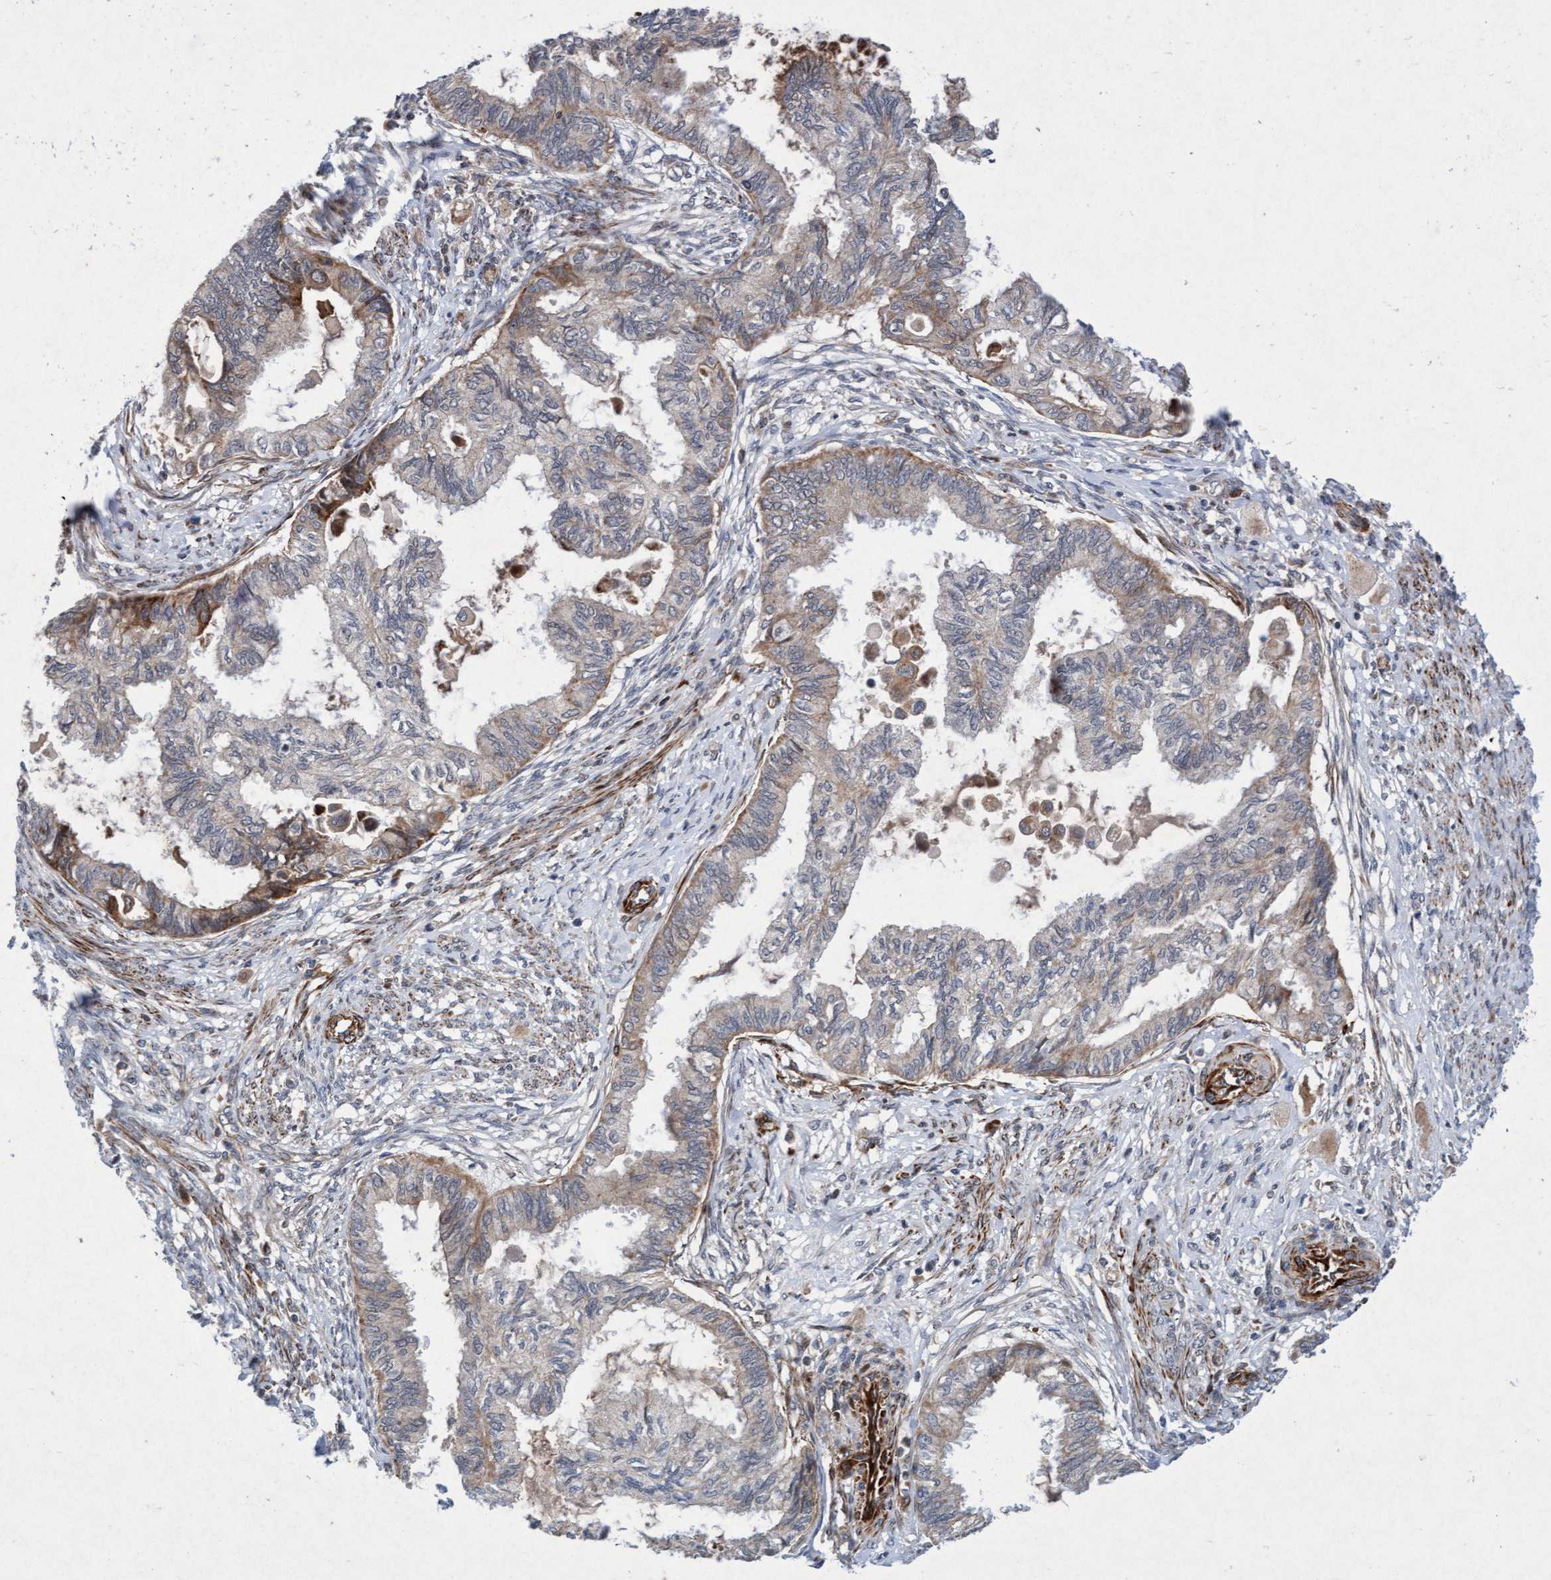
{"staining": {"intensity": "moderate", "quantity": "<25%", "location": "cytoplasmic/membranous"}, "tissue": "cervical cancer", "cell_type": "Tumor cells", "image_type": "cancer", "snomed": [{"axis": "morphology", "description": "Normal tissue, NOS"}, {"axis": "morphology", "description": "Adenocarcinoma, NOS"}, {"axis": "topography", "description": "Cervix"}, {"axis": "topography", "description": "Endometrium"}], "caption": "Immunohistochemical staining of human cervical cancer displays moderate cytoplasmic/membranous protein positivity in about <25% of tumor cells.", "gene": "TMEM70", "patient": {"sex": "female", "age": 86}}